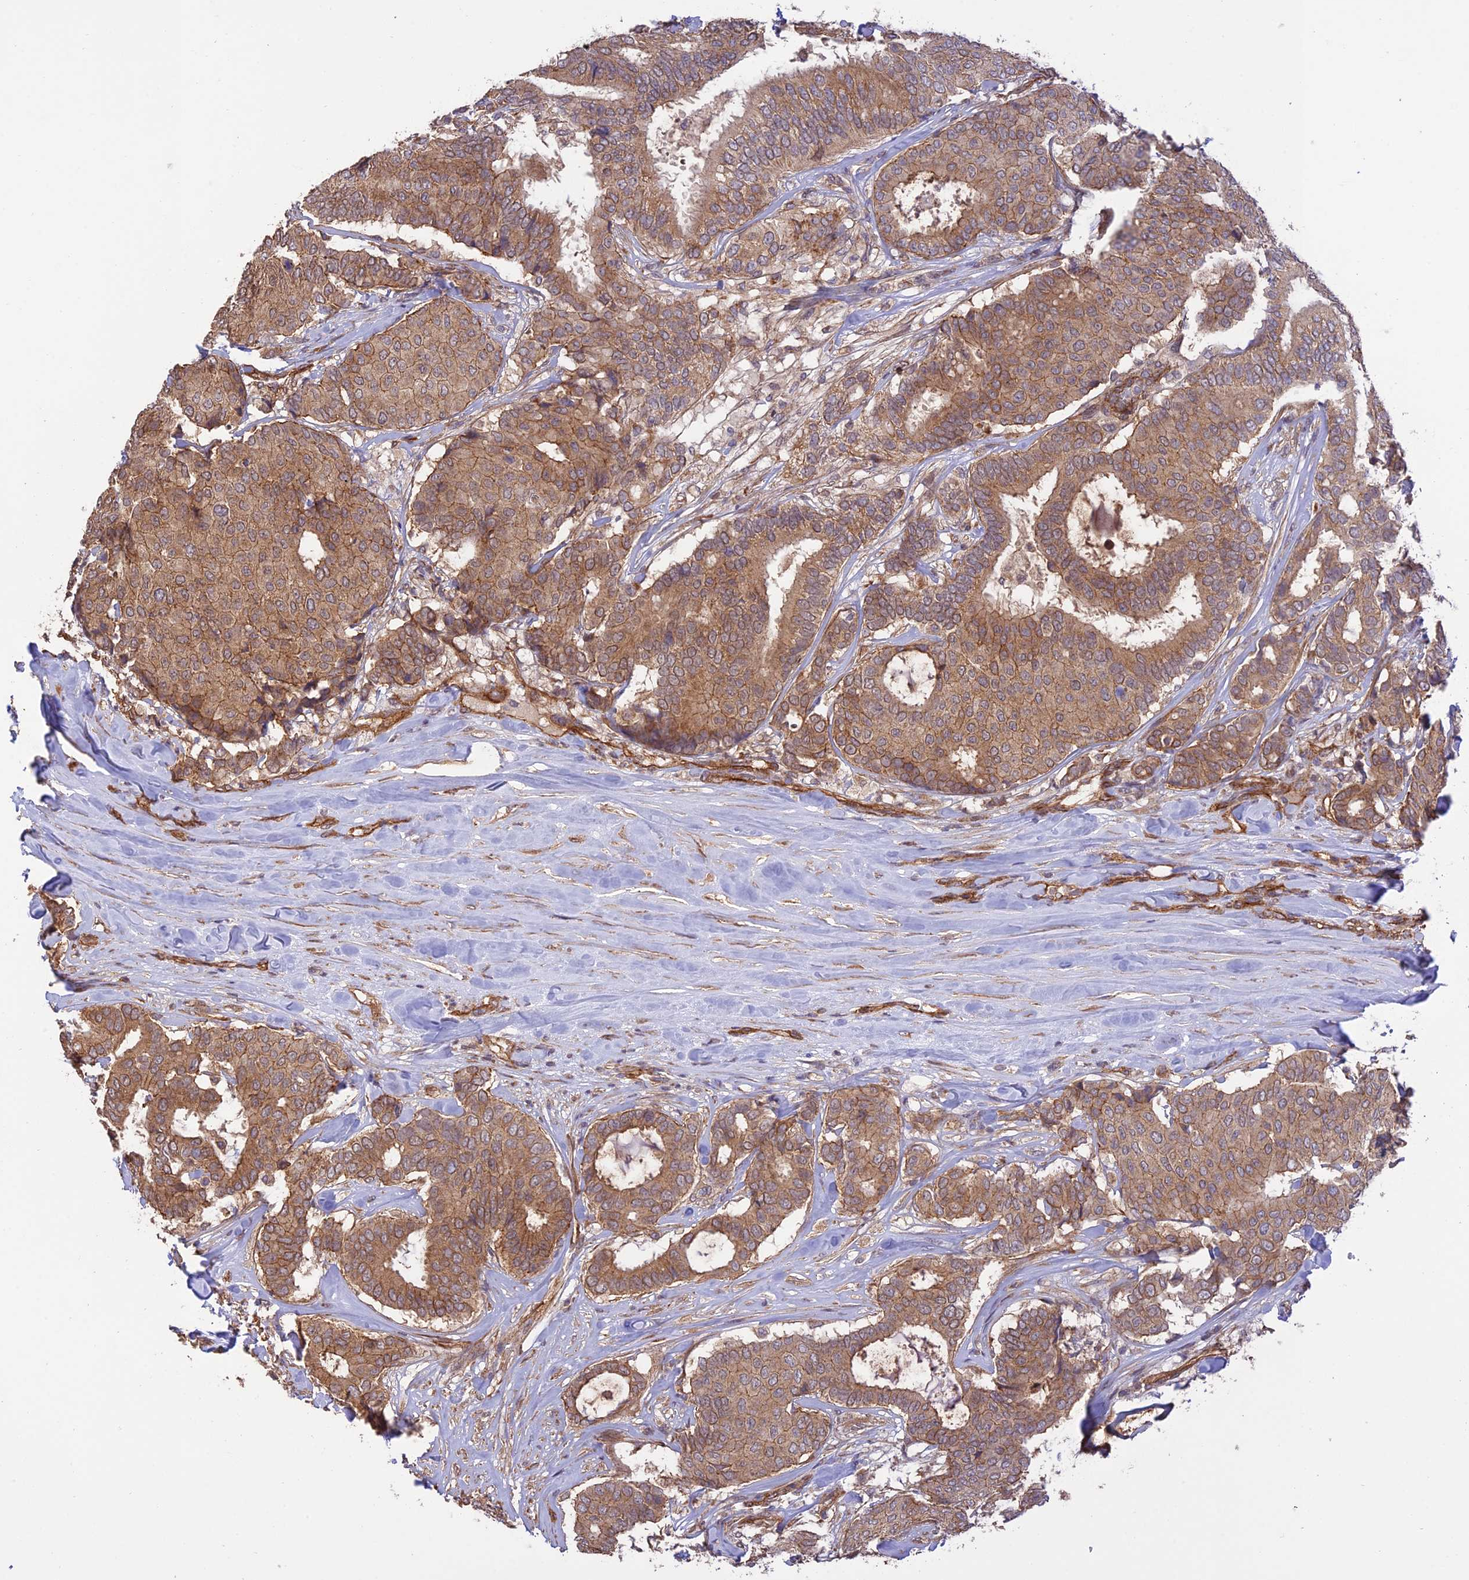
{"staining": {"intensity": "moderate", "quantity": ">75%", "location": "cytoplasmic/membranous"}, "tissue": "breast cancer", "cell_type": "Tumor cells", "image_type": "cancer", "snomed": [{"axis": "morphology", "description": "Duct carcinoma"}, {"axis": "topography", "description": "Breast"}], "caption": "Immunohistochemical staining of breast invasive ductal carcinoma reveals moderate cytoplasmic/membranous protein positivity in about >75% of tumor cells.", "gene": "HOMER2", "patient": {"sex": "female", "age": 75}}